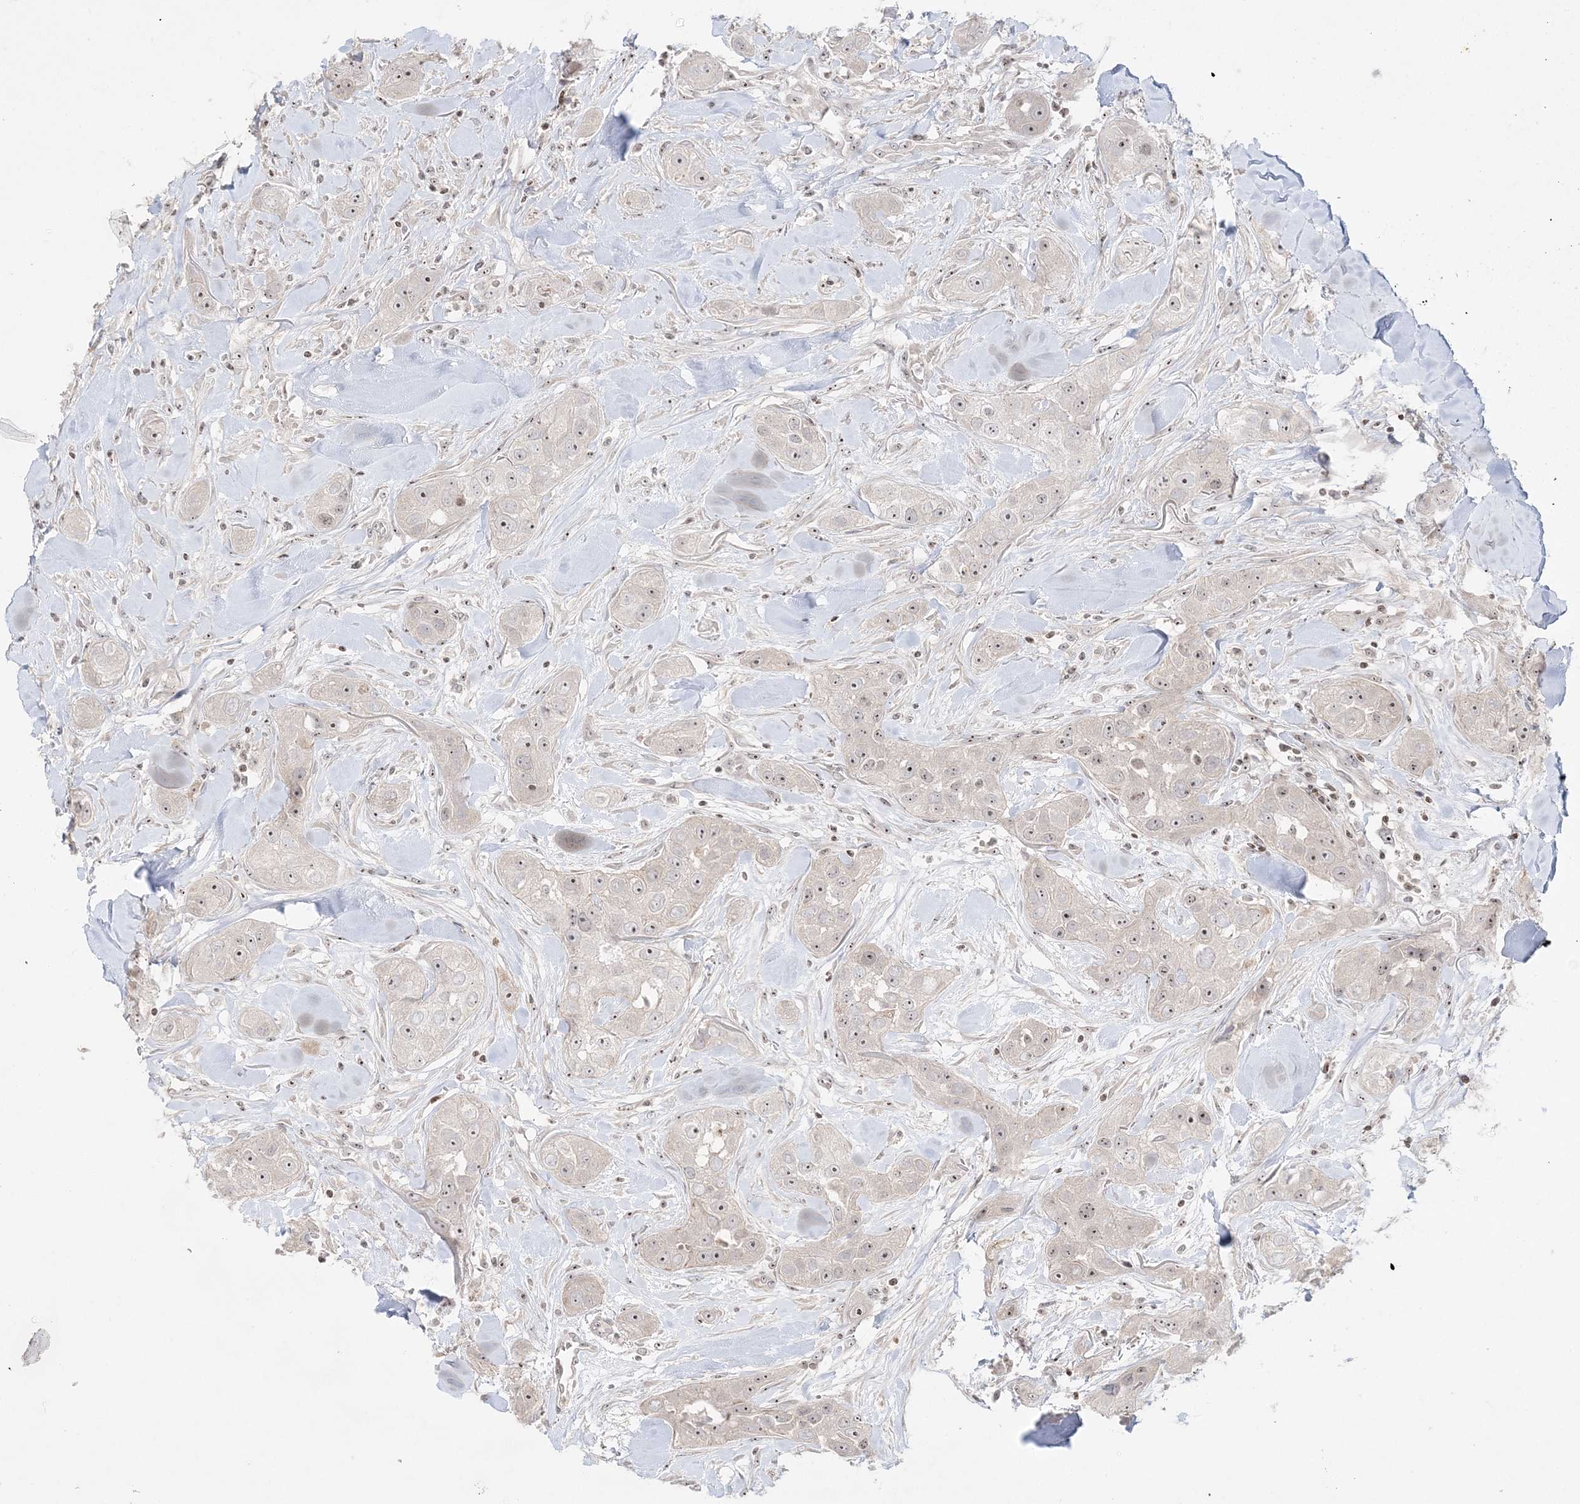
{"staining": {"intensity": "weak", "quantity": ">75%", "location": "nuclear"}, "tissue": "head and neck cancer", "cell_type": "Tumor cells", "image_type": "cancer", "snomed": [{"axis": "morphology", "description": "Normal tissue, NOS"}, {"axis": "morphology", "description": "Squamous cell carcinoma, NOS"}, {"axis": "topography", "description": "Skeletal muscle"}, {"axis": "topography", "description": "Head-Neck"}], "caption": "Immunohistochemical staining of human head and neck cancer (squamous cell carcinoma) exhibits weak nuclear protein expression in approximately >75% of tumor cells.", "gene": "SH3BP4", "patient": {"sex": "male", "age": 51}}